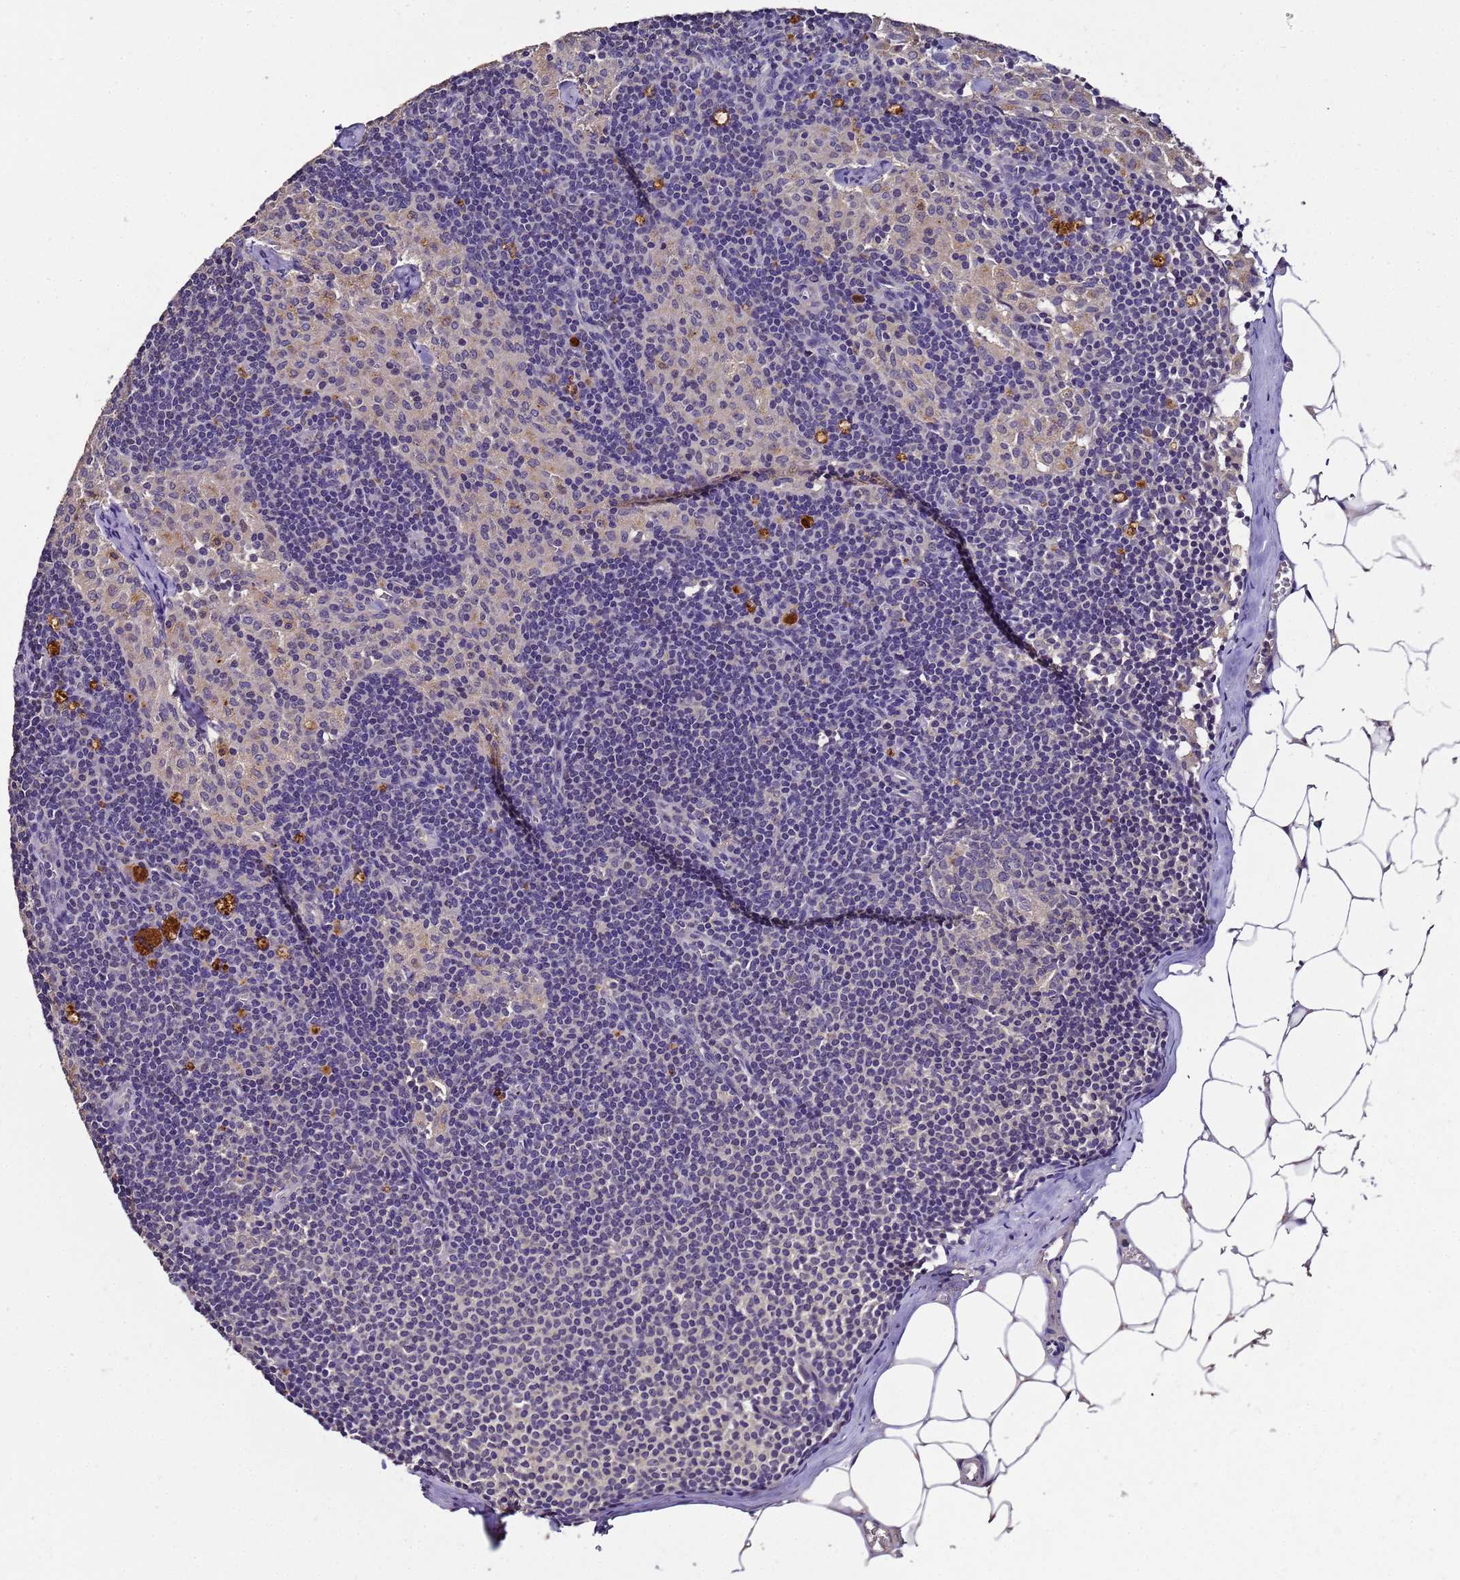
{"staining": {"intensity": "weak", "quantity": "<25%", "location": "cytoplasmic/membranous"}, "tissue": "lymph node", "cell_type": "Germinal center cells", "image_type": "normal", "snomed": [{"axis": "morphology", "description": "Normal tissue, NOS"}, {"axis": "topography", "description": "Lymph node"}], "caption": "This is a micrograph of IHC staining of unremarkable lymph node, which shows no positivity in germinal center cells.", "gene": "LGI4", "patient": {"sex": "female", "age": 42}}